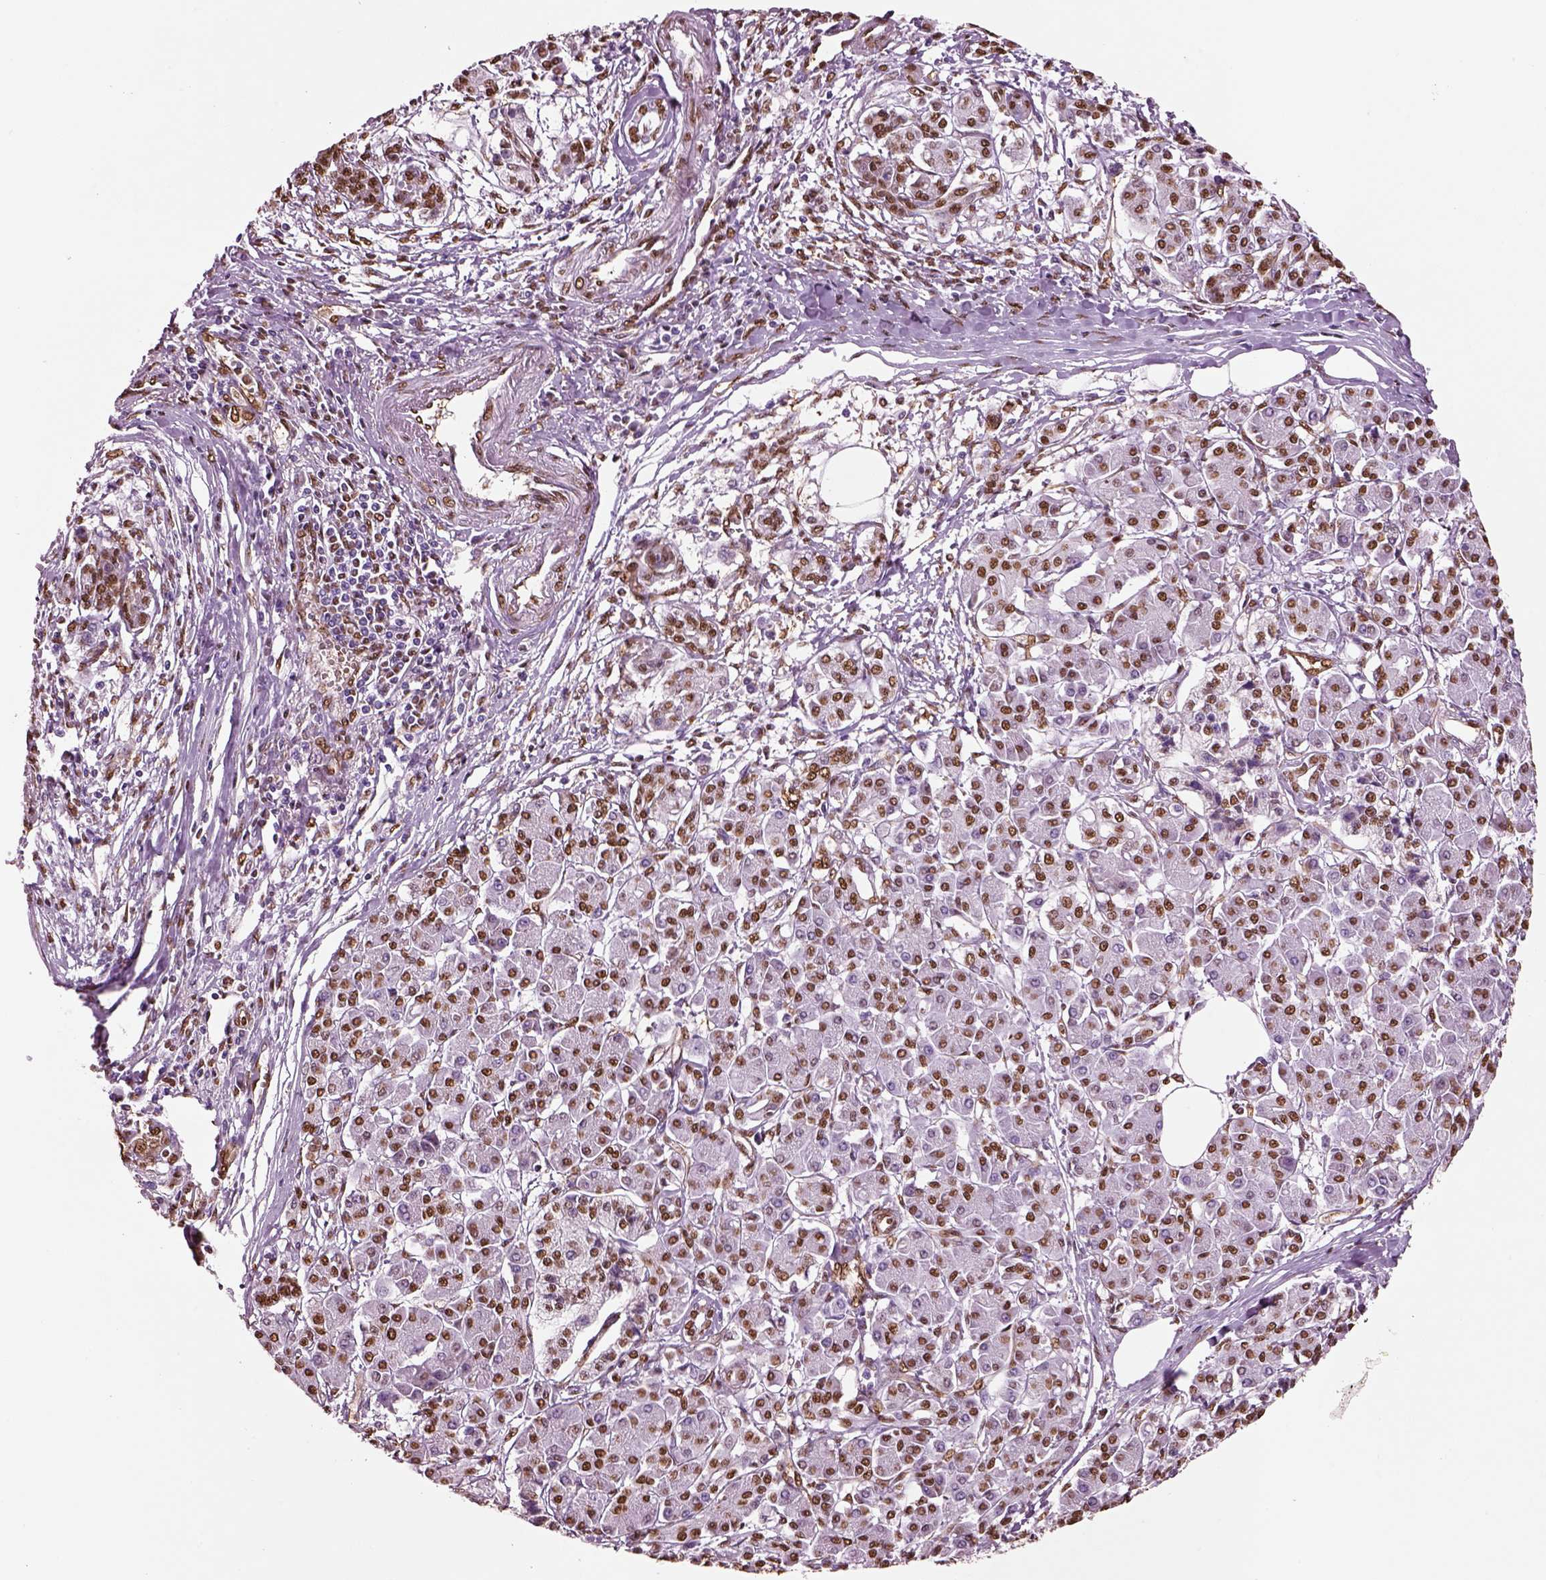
{"staining": {"intensity": "moderate", "quantity": "25%-75%", "location": "nuclear"}, "tissue": "pancreatic cancer", "cell_type": "Tumor cells", "image_type": "cancer", "snomed": [{"axis": "morphology", "description": "Adenocarcinoma, NOS"}, {"axis": "topography", "description": "Pancreas"}], "caption": "Protein expression analysis of adenocarcinoma (pancreatic) exhibits moderate nuclear staining in approximately 25%-75% of tumor cells.", "gene": "DDX3X", "patient": {"sex": "female", "age": 68}}